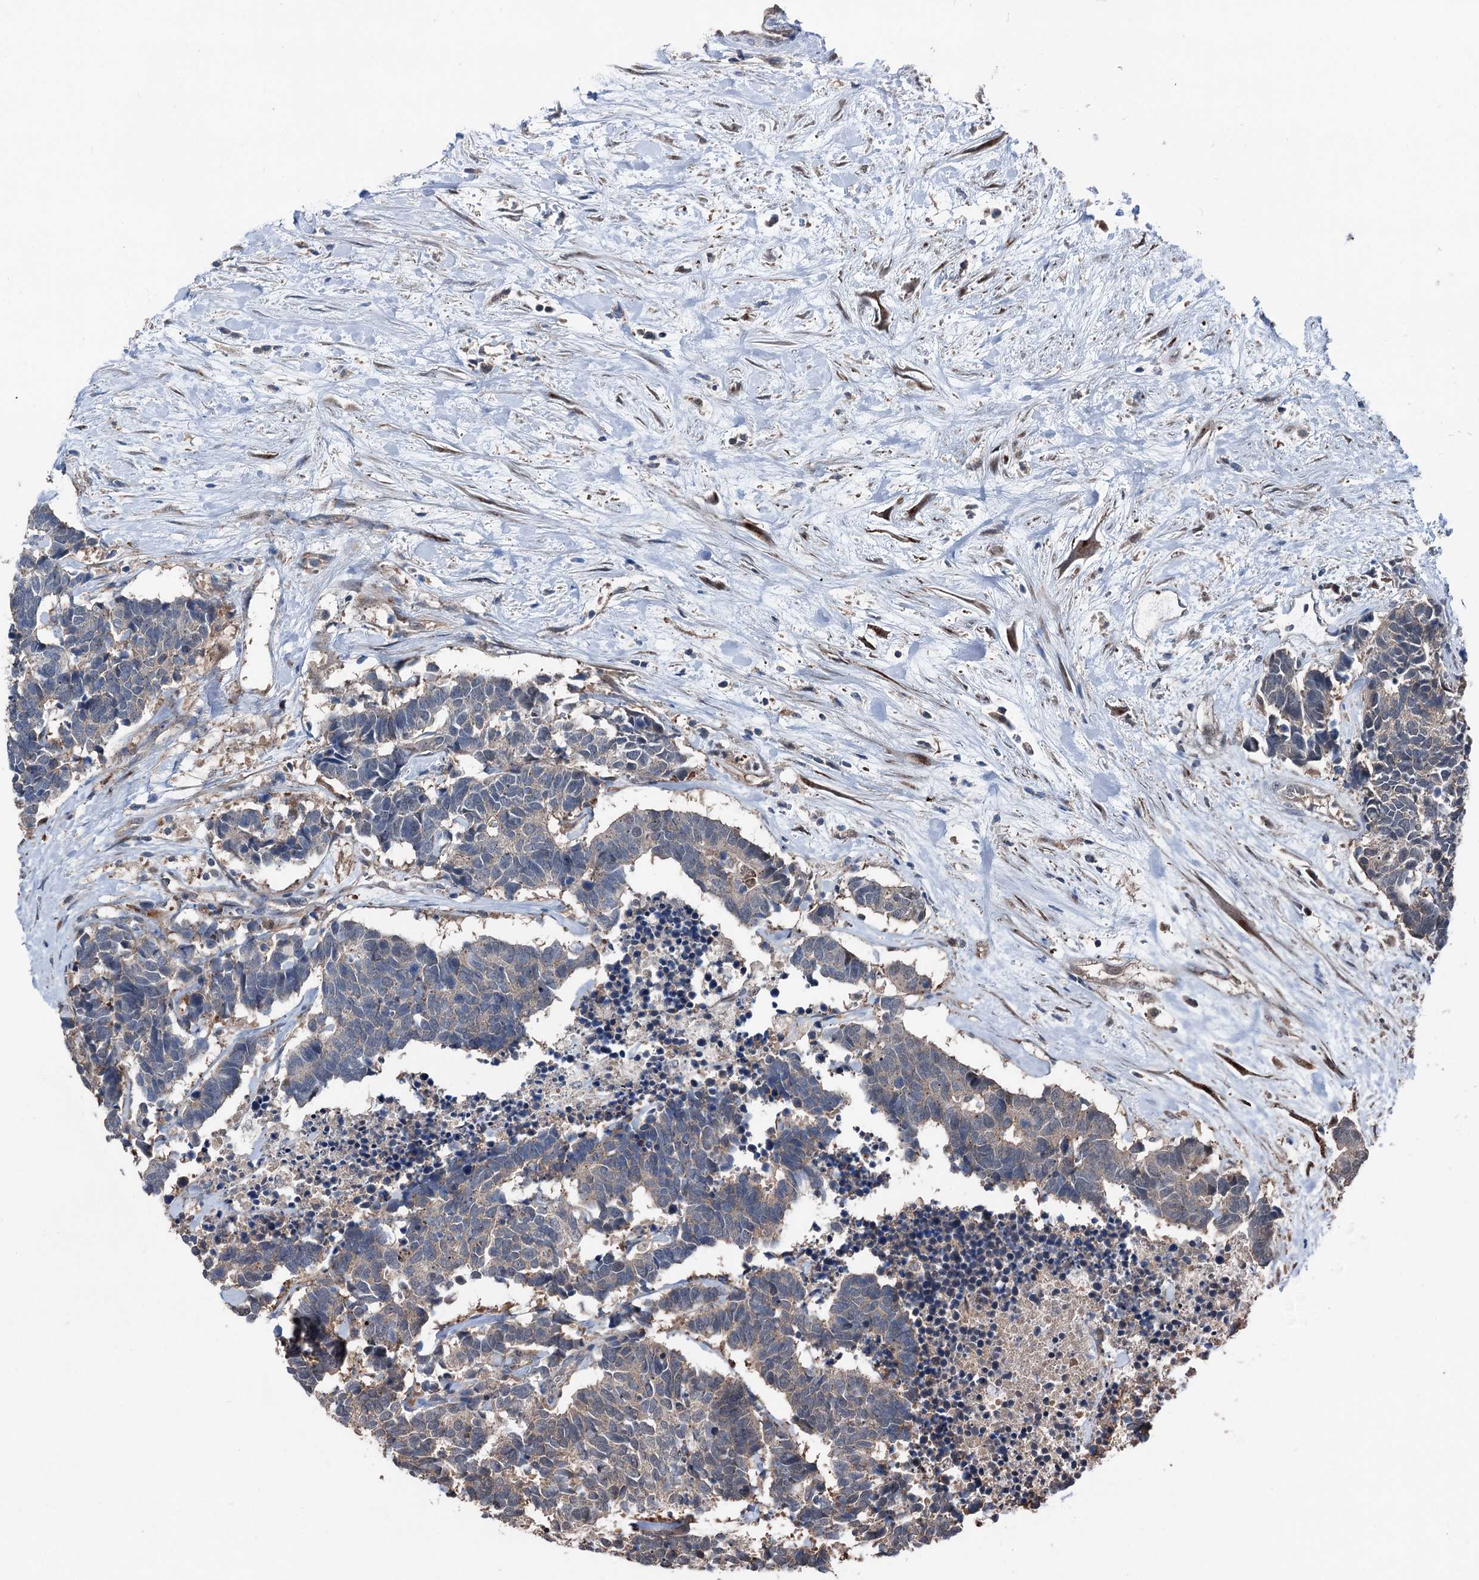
{"staining": {"intensity": "moderate", "quantity": "25%-75%", "location": "cytoplasmic/membranous"}, "tissue": "carcinoid", "cell_type": "Tumor cells", "image_type": "cancer", "snomed": [{"axis": "morphology", "description": "Carcinoma, NOS"}, {"axis": "morphology", "description": "Carcinoid, malignant, NOS"}, {"axis": "topography", "description": "Urinary bladder"}], "caption": "Protein staining shows moderate cytoplasmic/membranous staining in approximately 25%-75% of tumor cells in carcinoid (malignant). Immunohistochemistry stains the protein in brown and the nuclei are stained blue.", "gene": "PSMD13", "patient": {"sex": "male", "age": 57}}